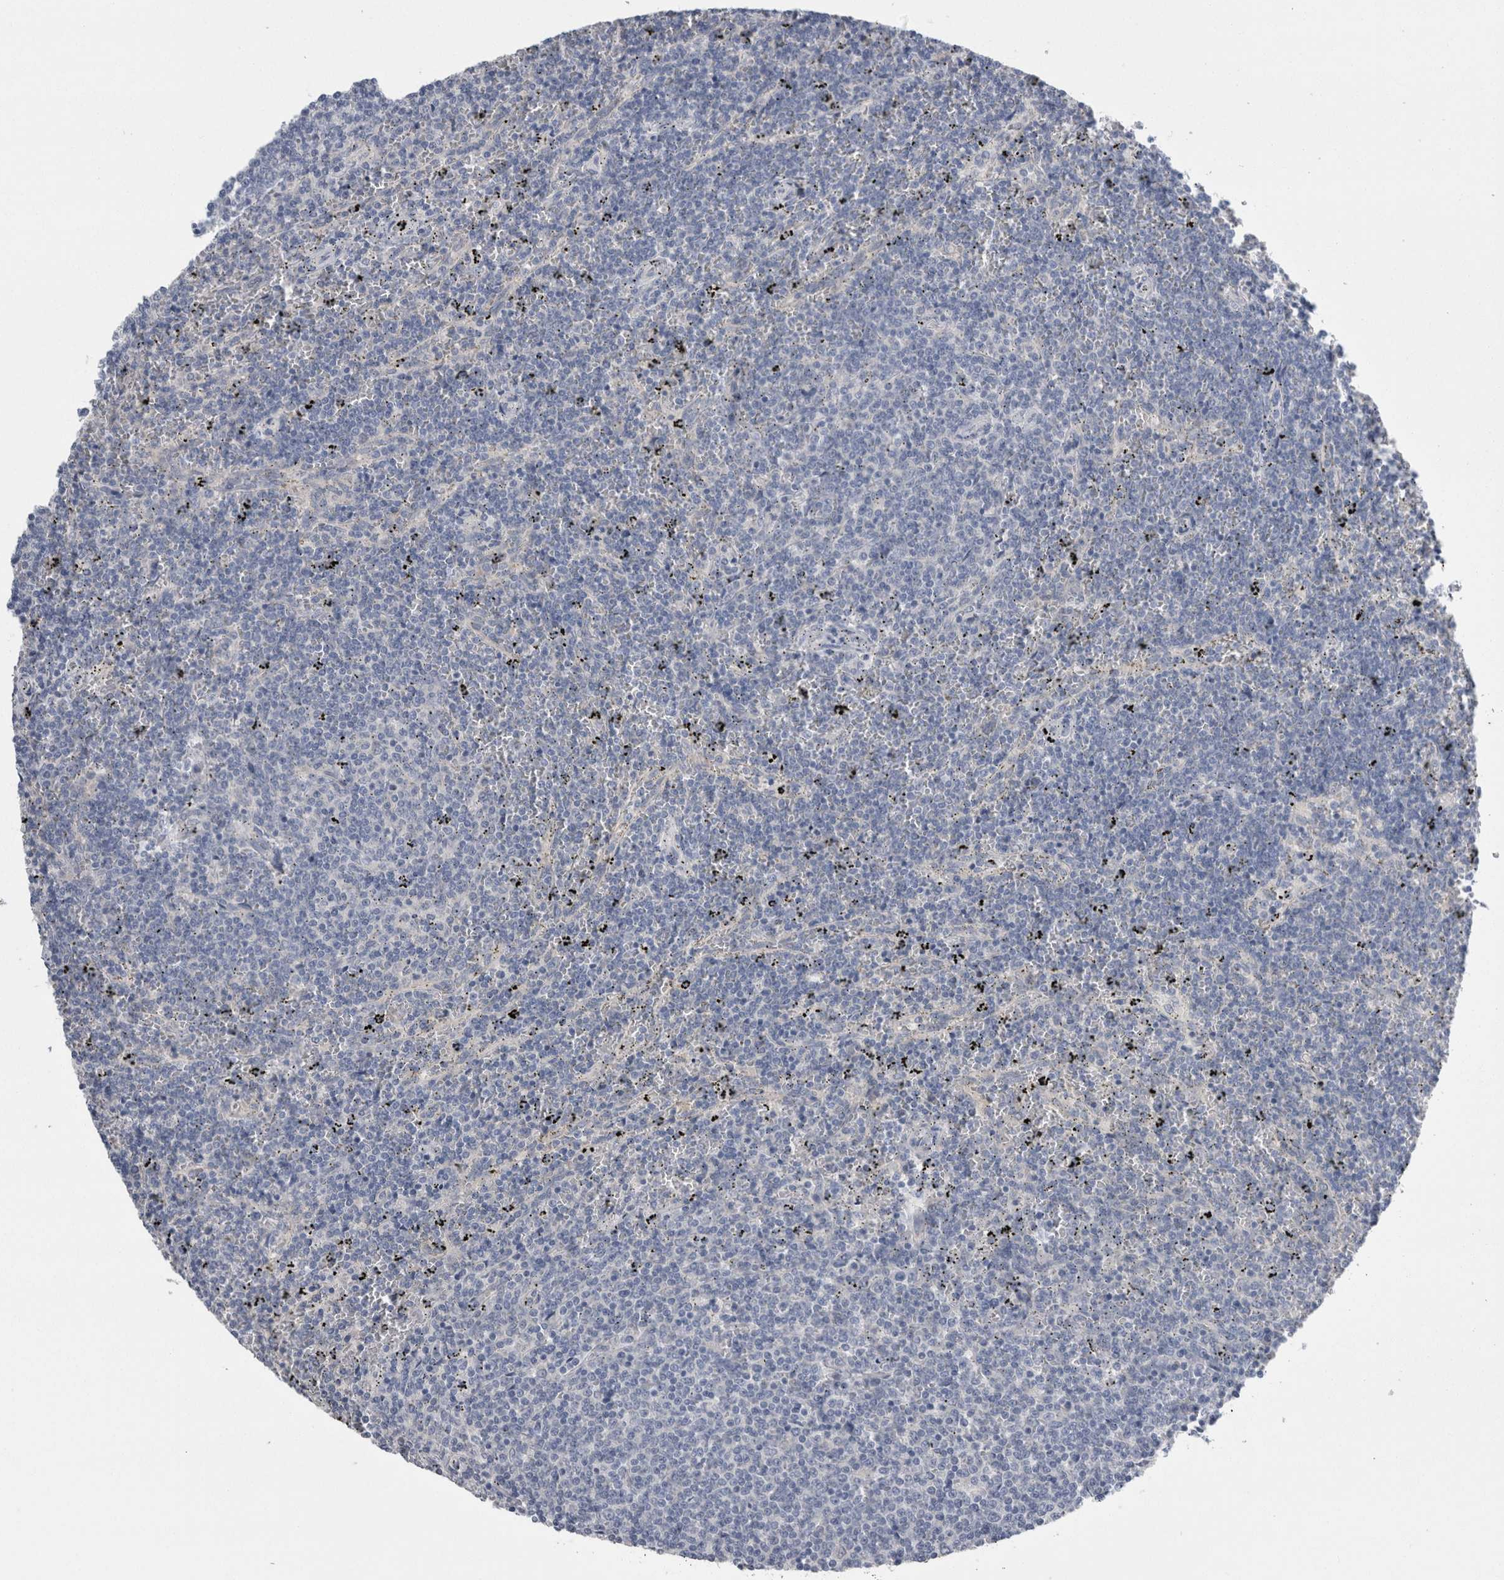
{"staining": {"intensity": "negative", "quantity": "none", "location": "none"}, "tissue": "lymphoma", "cell_type": "Tumor cells", "image_type": "cancer", "snomed": [{"axis": "morphology", "description": "Malignant lymphoma, non-Hodgkin's type, Low grade"}, {"axis": "topography", "description": "Spleen"}], "caption": "An image of malignant lymphoma, non-Hodgkin's type (low-grade) stained for a protein shows no brown staining in tumor cells.", "gene": "REG1A", "patient": {"sex": "female", "age": 50}}